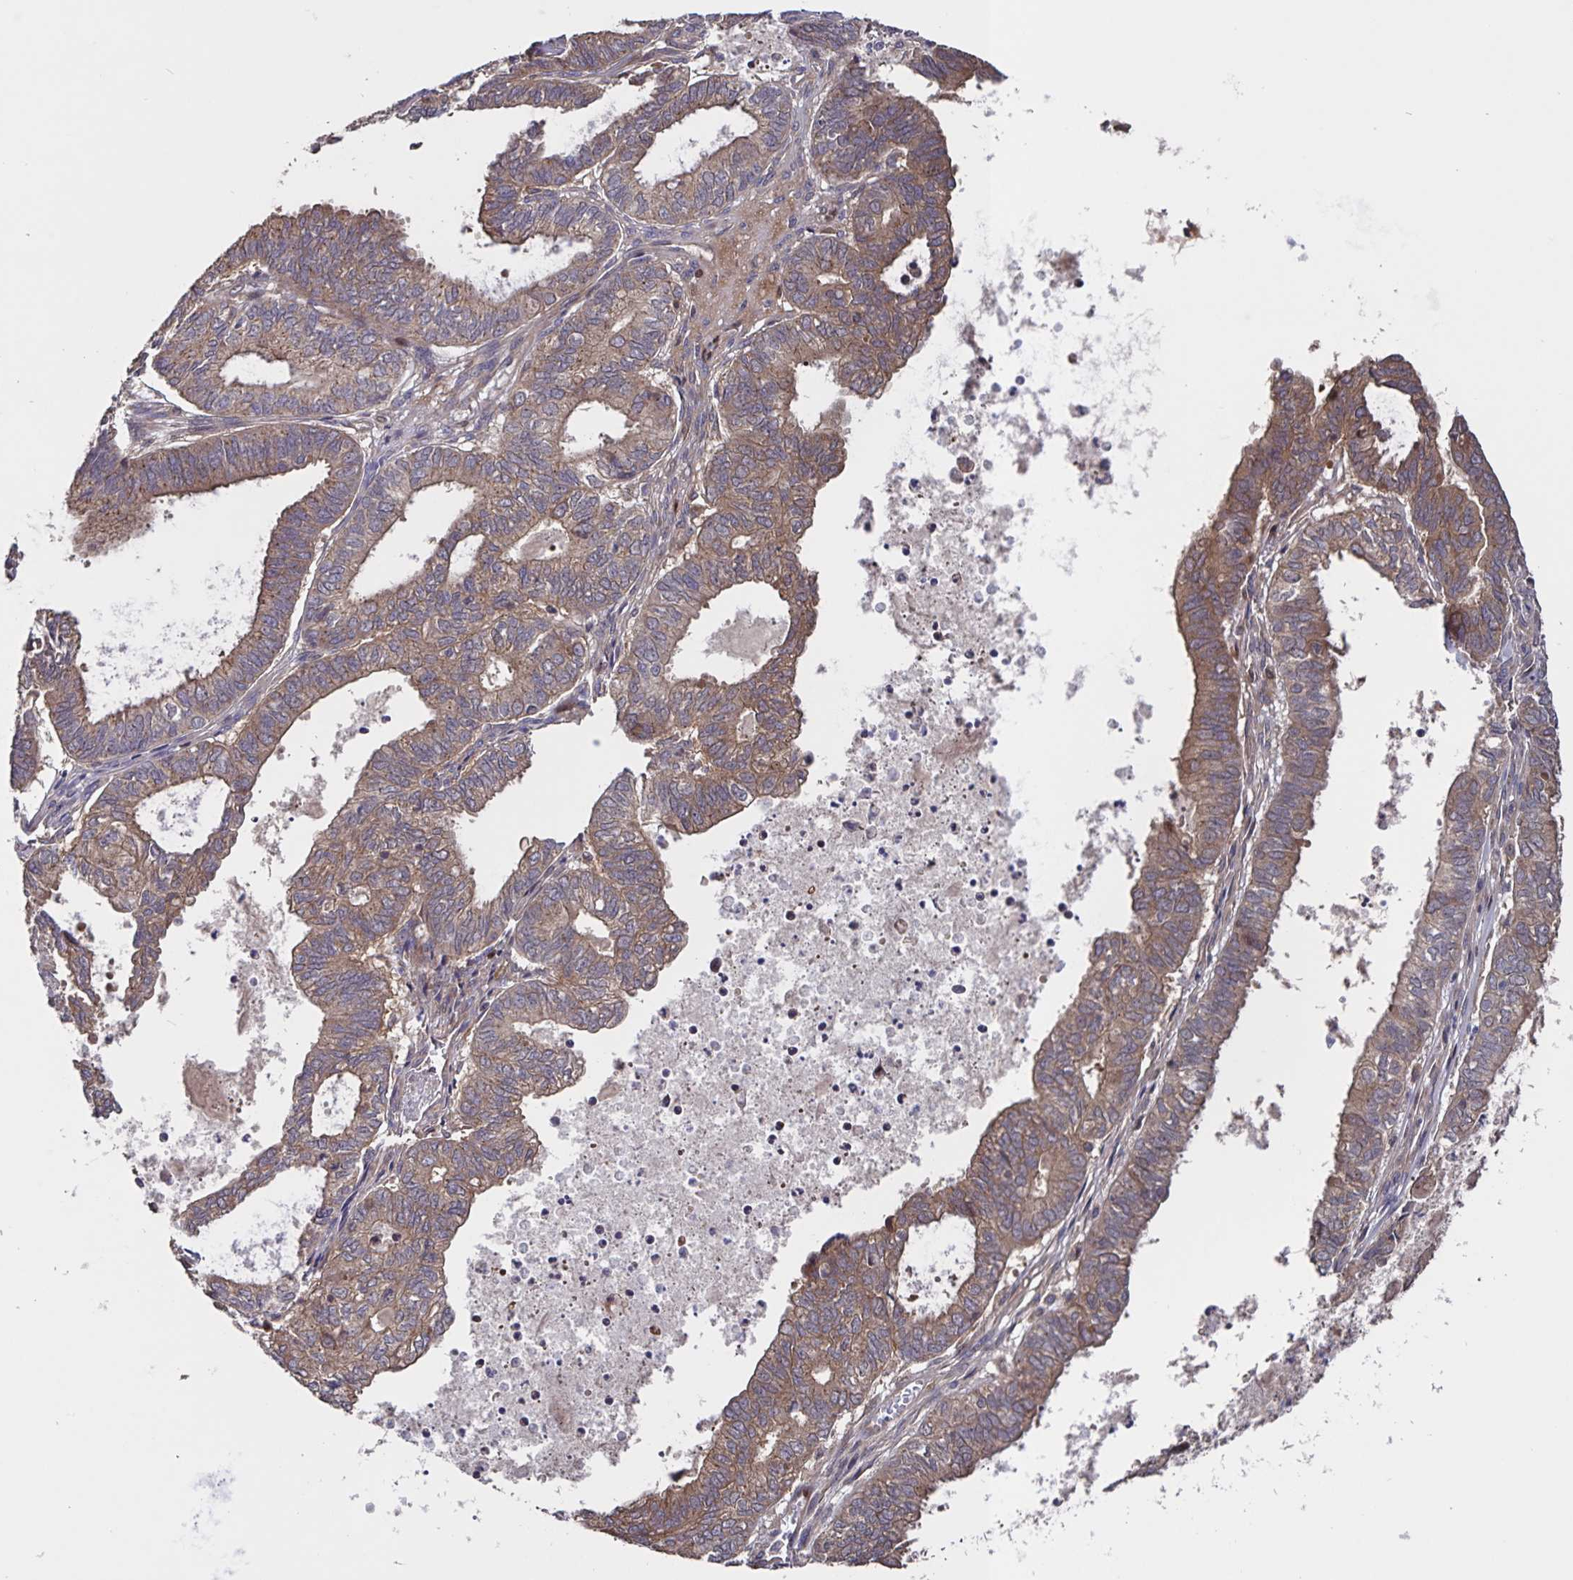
{"staining": {"intensity": "moderate", "quantity": "25%-75%", "location": "cytoplasmic/membranous"}, "tissue": "ovarian cancer", "cell_type": "Tumor cells", "image_type": "cancer", "snomed": [{"axis": "morphology", "description": "Carcinoma, endometroid"}, {"axis": "topography", "description": "Ovary"}], "caption": "Moderate cytoplasmic/membranous positivity is seen in approximately 25%-75% of tumor cells in ovarian endometroid carcinoma. (DAB IHC with brightfield microscopy, high magnification).", "gene": "FBXL16", "patient": {"sex": "female", "age": 64}}